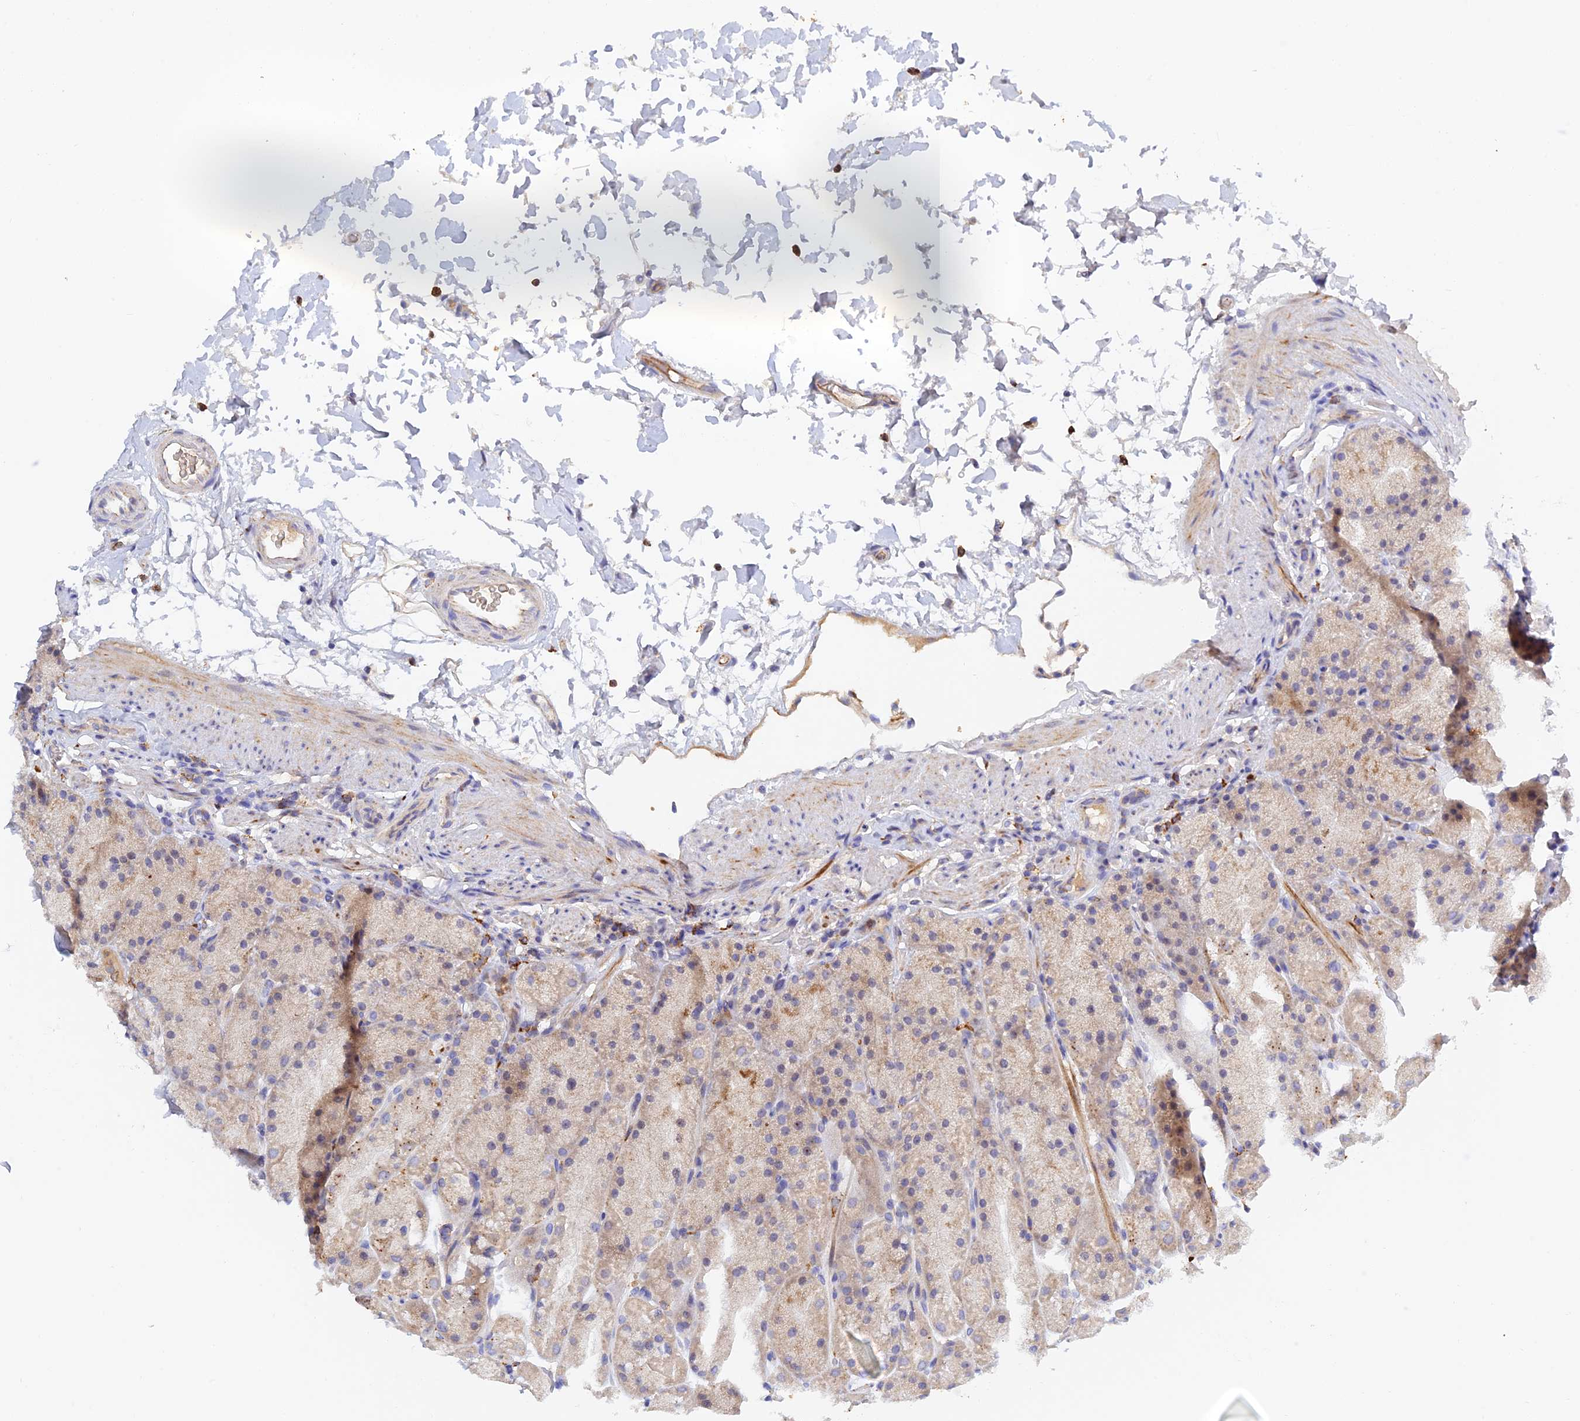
{"staining": {"intensity": "moderate", "quantity": "25%-75%", "location": "cytoplasmic/membranous"}, "tissue": "stomach", "cell_type": "Glandular cells", "image_type": "normal", "snomed": [{"axis": "morphology", "description": "Normal tissue, NOS"}, {"axis": "topography", "description": "Stomach, upper"}, {"axis": "topography", "description": "Stomach, lower"}], "caption": "Immunohistochemical staining of normal human stomach shows moderate cytoplasmic/membranous protein positivity in about 25%-75% of glandular cells. Nuclei are stained in blue.", "gene": "RPGRIP1L", "patient": {"sex": "male", "age": 67}}